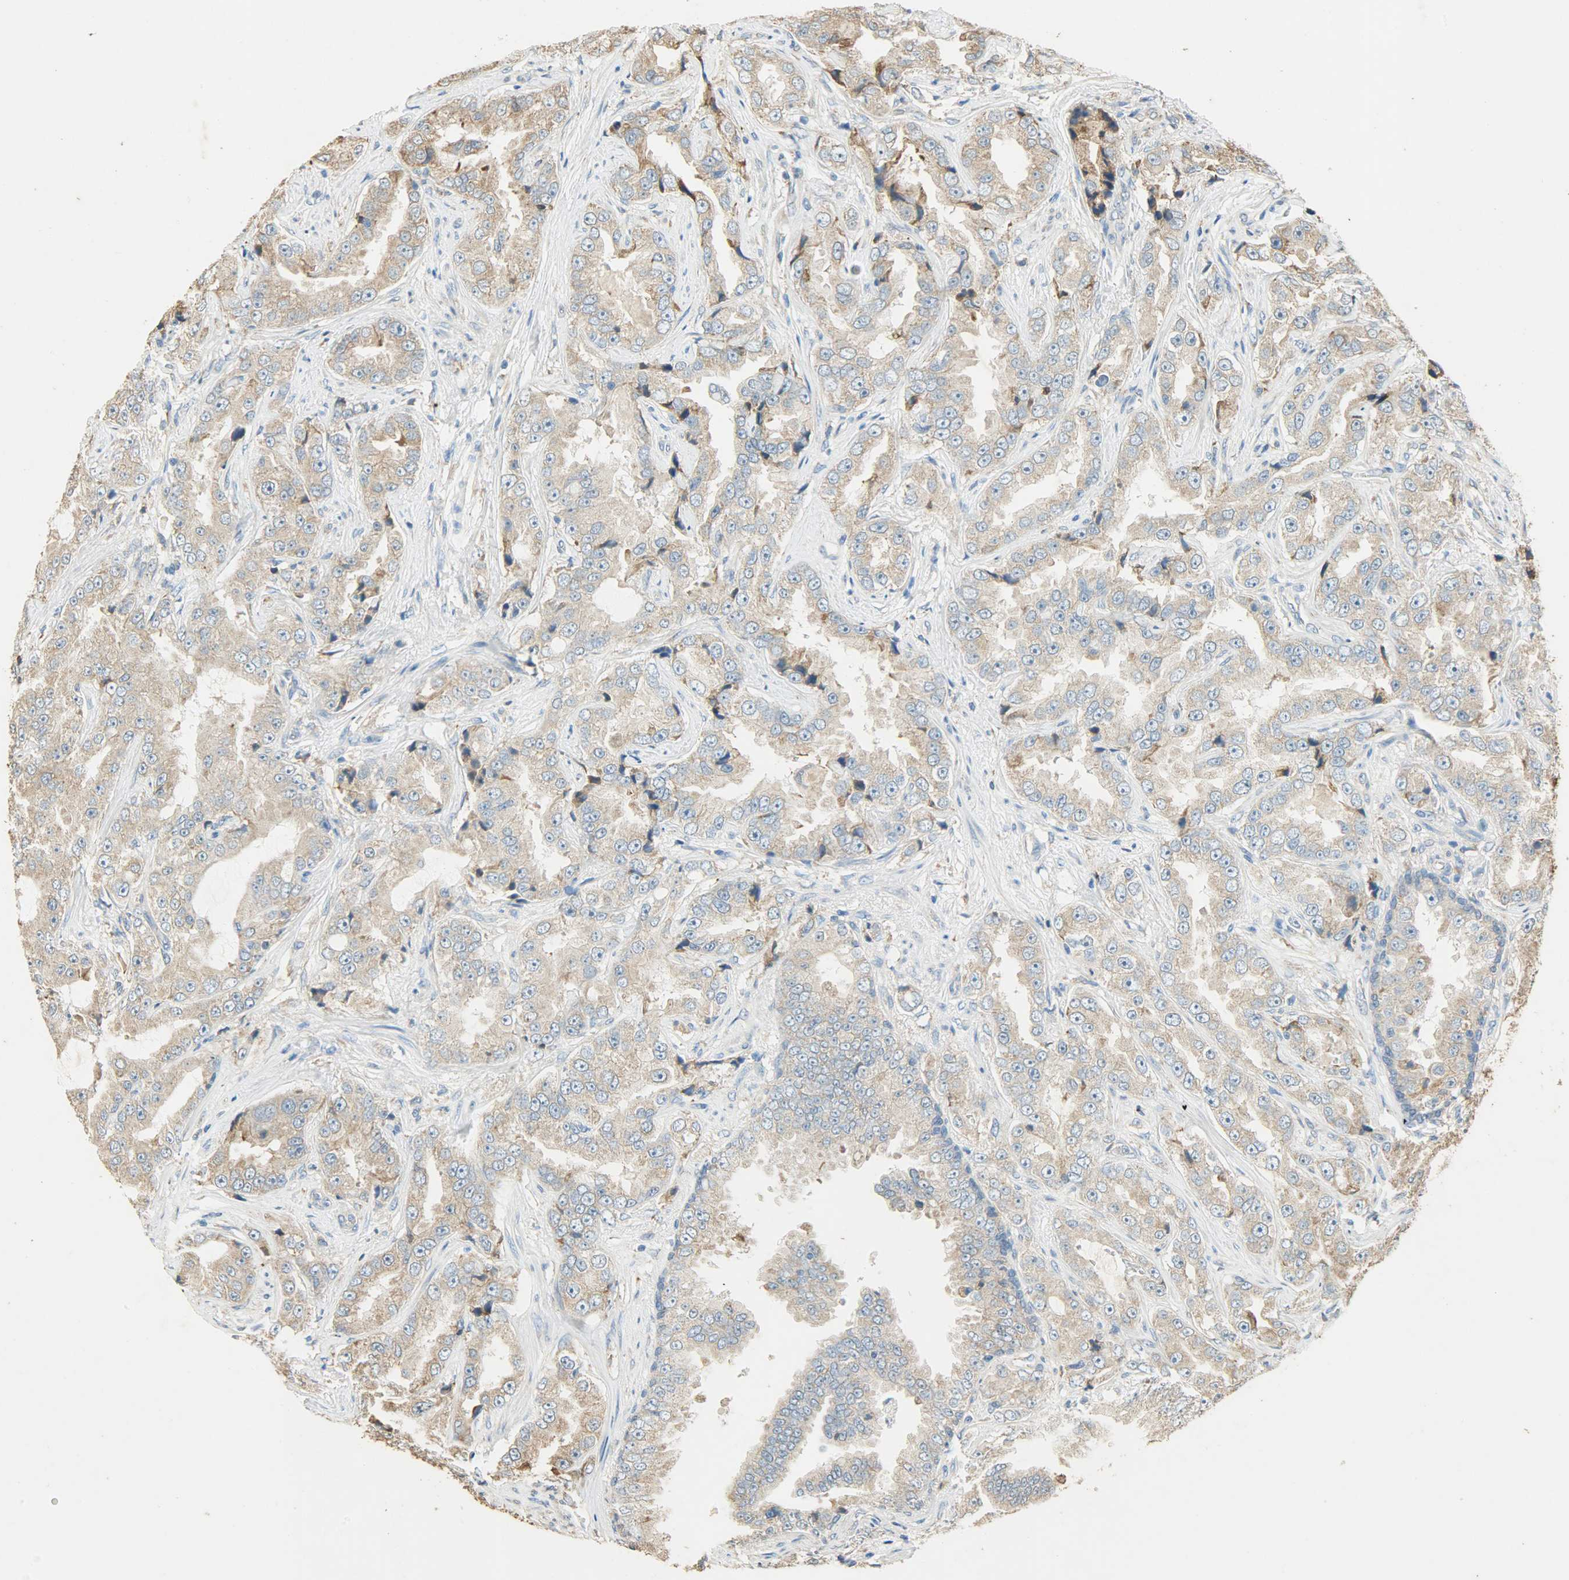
{"staining": {"intensity": "moderate", "quantity": ">75%", "location": "cytoplasmic/membranous"}, "tissue": "prostate cancer", "cell_type": "Tumor cells", "image_type": "cancer", "snomed": [{"axis": "morphology", "description": "Adenocarcinoma, High grade"}, {"axis": "topography", "description": "Prostate"}], "caption": "Immunohistochemical staining of human prostate cancer exhibits medium levels of moderate cytoplasmic/membranous staining in approximately >75% of tumor cells. The protein is stained brown, and the nuclei are stained in blue (DAB (3,3'-diaminobenzidine) IHC with brightfield microscopy, high magnification).", "gene": "HSPA5", "patient": {"sex": "male", "age": 73}}